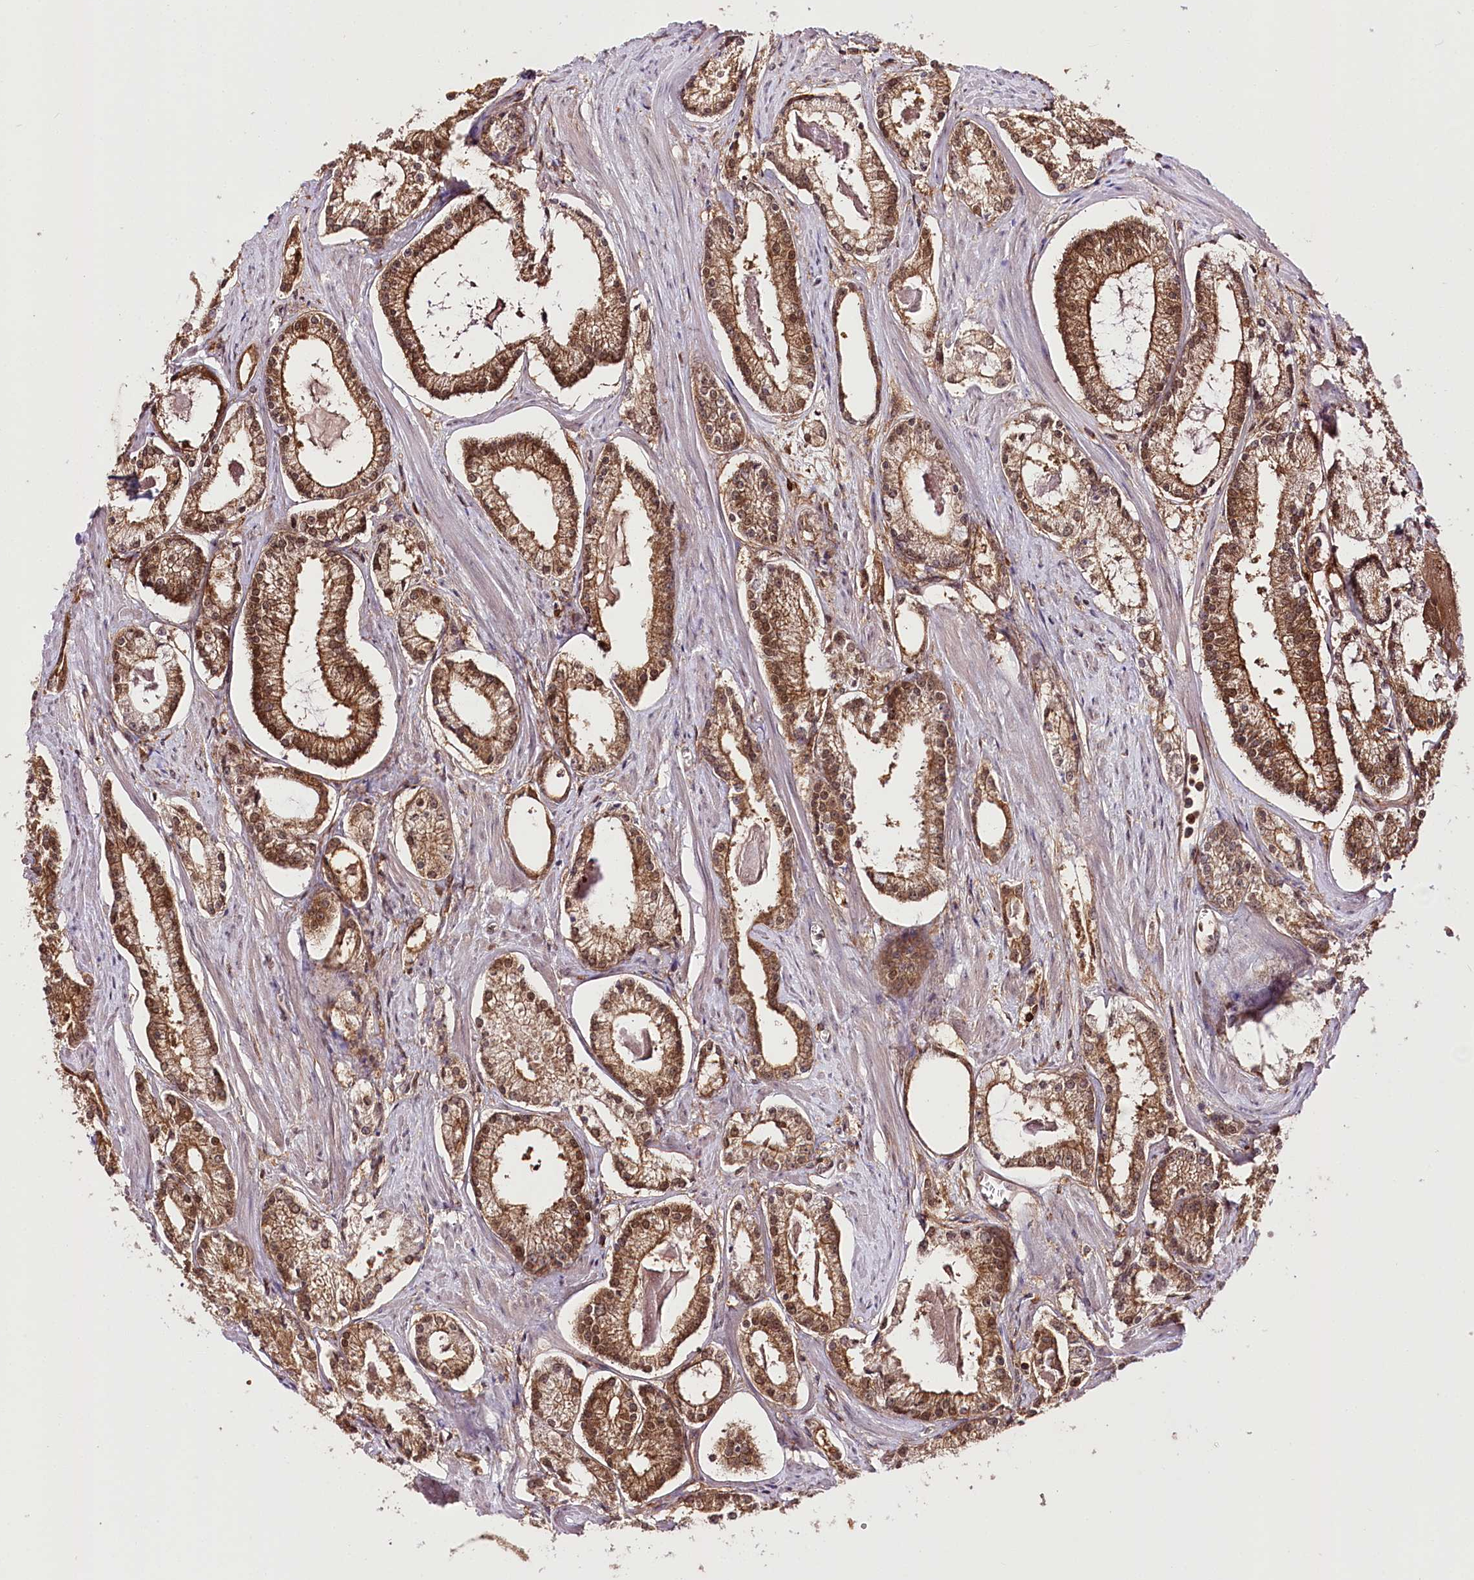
{"staining": {"intensity": "moderate", "quantity": ">75%", "location": "cytoplasmic/membranous,nuclear"}, "tissue": "prostate cancer", "cell_type": "Tumor cells", "image_type": "cancer", "snomed": [{"axis": "morphology", "description": "Adenocarcinoma, Low grade"}, {"axis": "topography", "description": "Prostate"}], "caption": "A photomicrograph of prostate low-grade adenocarcinoma stained for a protein demonstrates moderate cytoplasmic/membranous and nuclear brown staining in tumor cells.", "gene": "UGP2", "patient": {"sex": "male", "age": 54}}